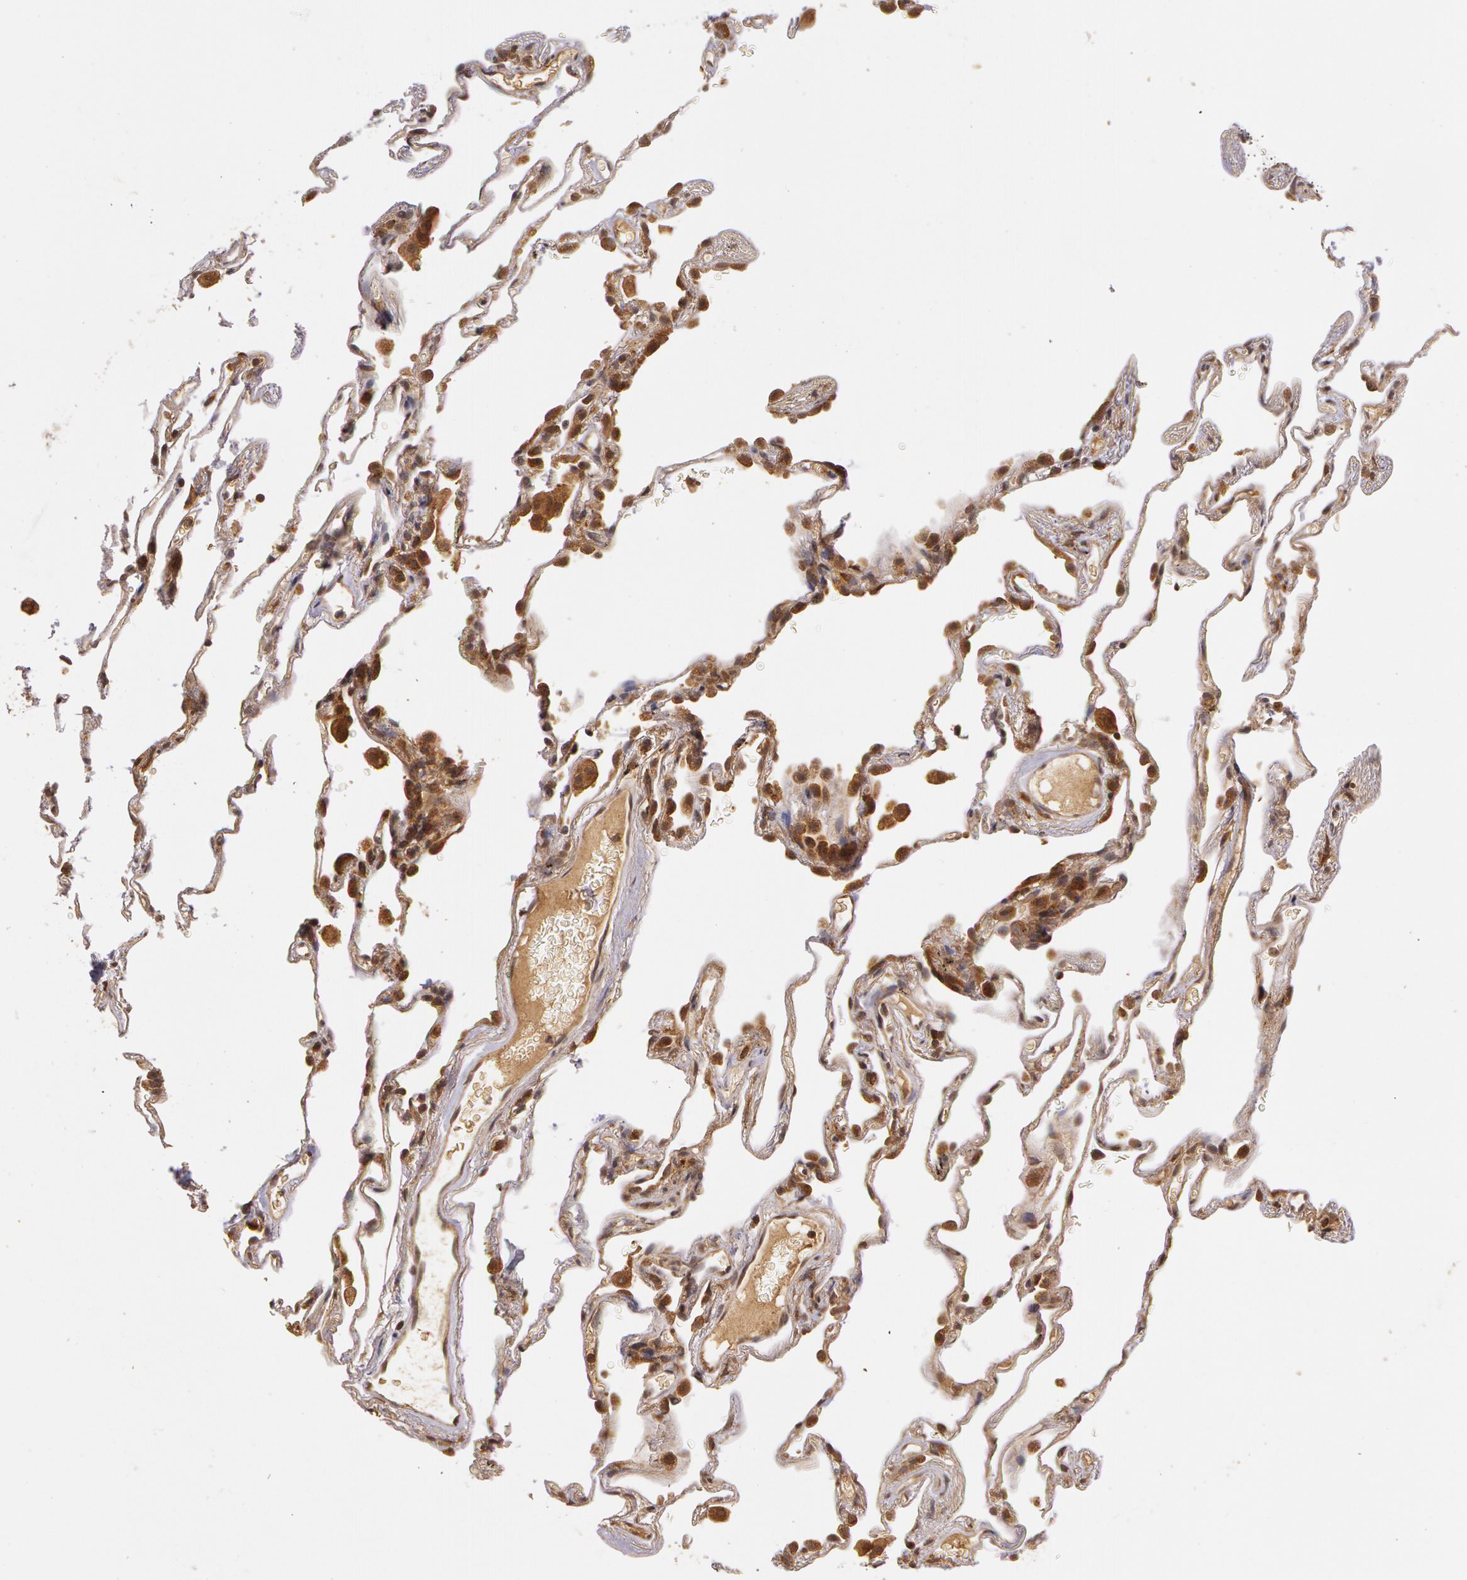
{"staining": {"intensity": "moderate", "quantity": ">75%", "location": "cytoplasmic/membranous"}, "tissue": "lung", "cell_type": "Alveolar cells", "image_type": "normal", "snomed": [{"axis": "morphology", "description": "Normal tissue, NOS"}, {"axis": "morphology", "description": "Inflammation, NOS"}, {"axis": "topography", "description": "Lung"}], "caption": "This image exhibits benign lung stained with immunohistochemistry to label a protein in brown. The cytoplasmic/membranous of alveolar cells show moderate positivity for the protein. Nuclei are counter-stained blue.", "gene": "ASCC2", "patient": {"sex": "male", "age": 69}}